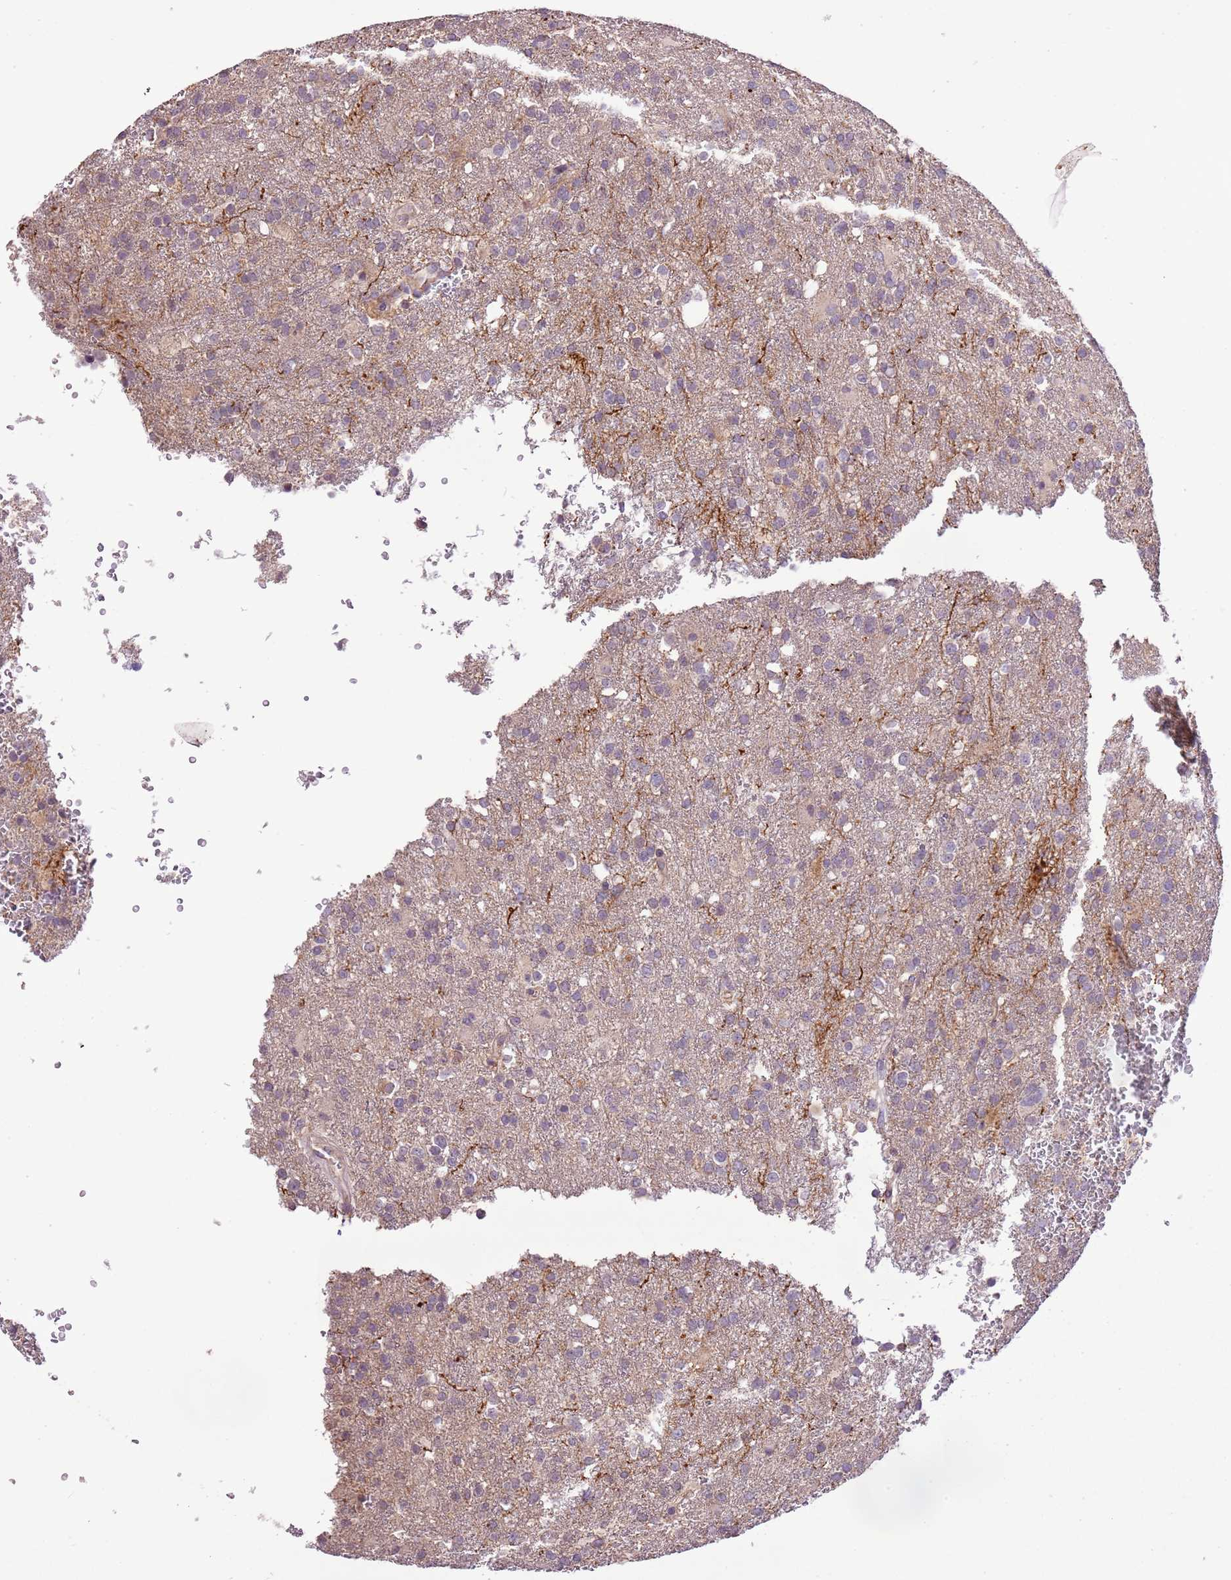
{"staining": {"intensity": "negative", "quantity": "none", "location": "none"}, "tissue": "glioma", "cell_type": "Tumor cells", "image_type": "cancer", "snomed": [{"axis": "morphology", "description": "Glioma, malignant, High grade"}, {"axis": "topography", "description": "Brain"}], "caption": "DAB immunohistochemical staining of malignant glioma (high-grade) reveals no significant expression in tumor cells.", "gene": "CMKLR1", "patient": {"sex": "female", "age": 74}}